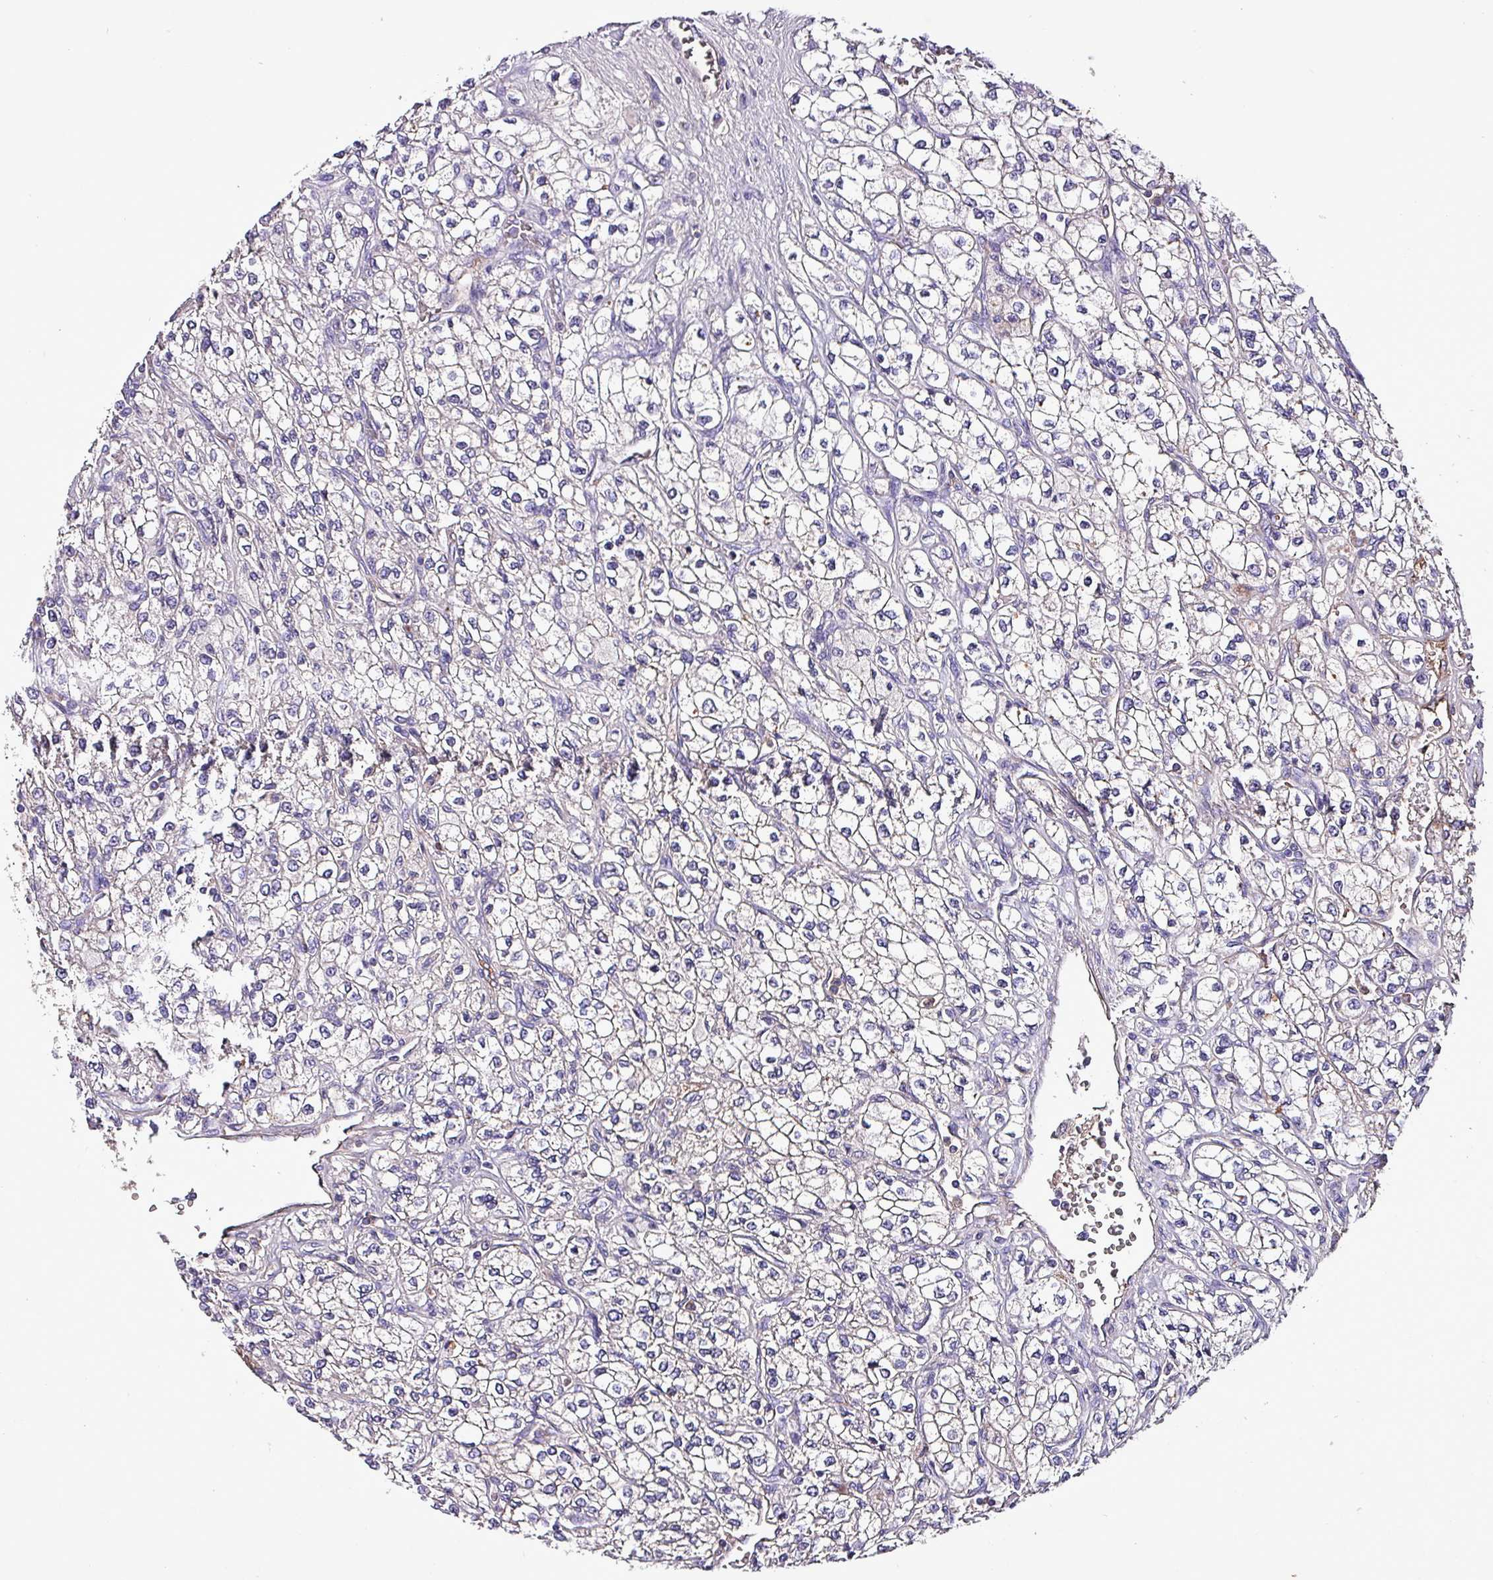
{"staining": {"intensity": "moderate", "quantity": "<25%", "location": "cytoplasmic/membranous"}, "tissue": "renal cancer", "cell_type": "Tumor cells", "image_type": "cancer", "snomed": [{"axis": "morphology", "description": "Adenocarcinoma, NOS"}, {"axis": "topography", "description": "Kidney"}], "caption": "Protein analysis of renal adenocarcinoma tissue displays moderate cytoplasmic/membranous expression in about <25% of tumor cells. (Brightfield microscopy of DAB IHC at high magnification).", "gene": "HP", "patient": {"sex": "male", "age": 80}}